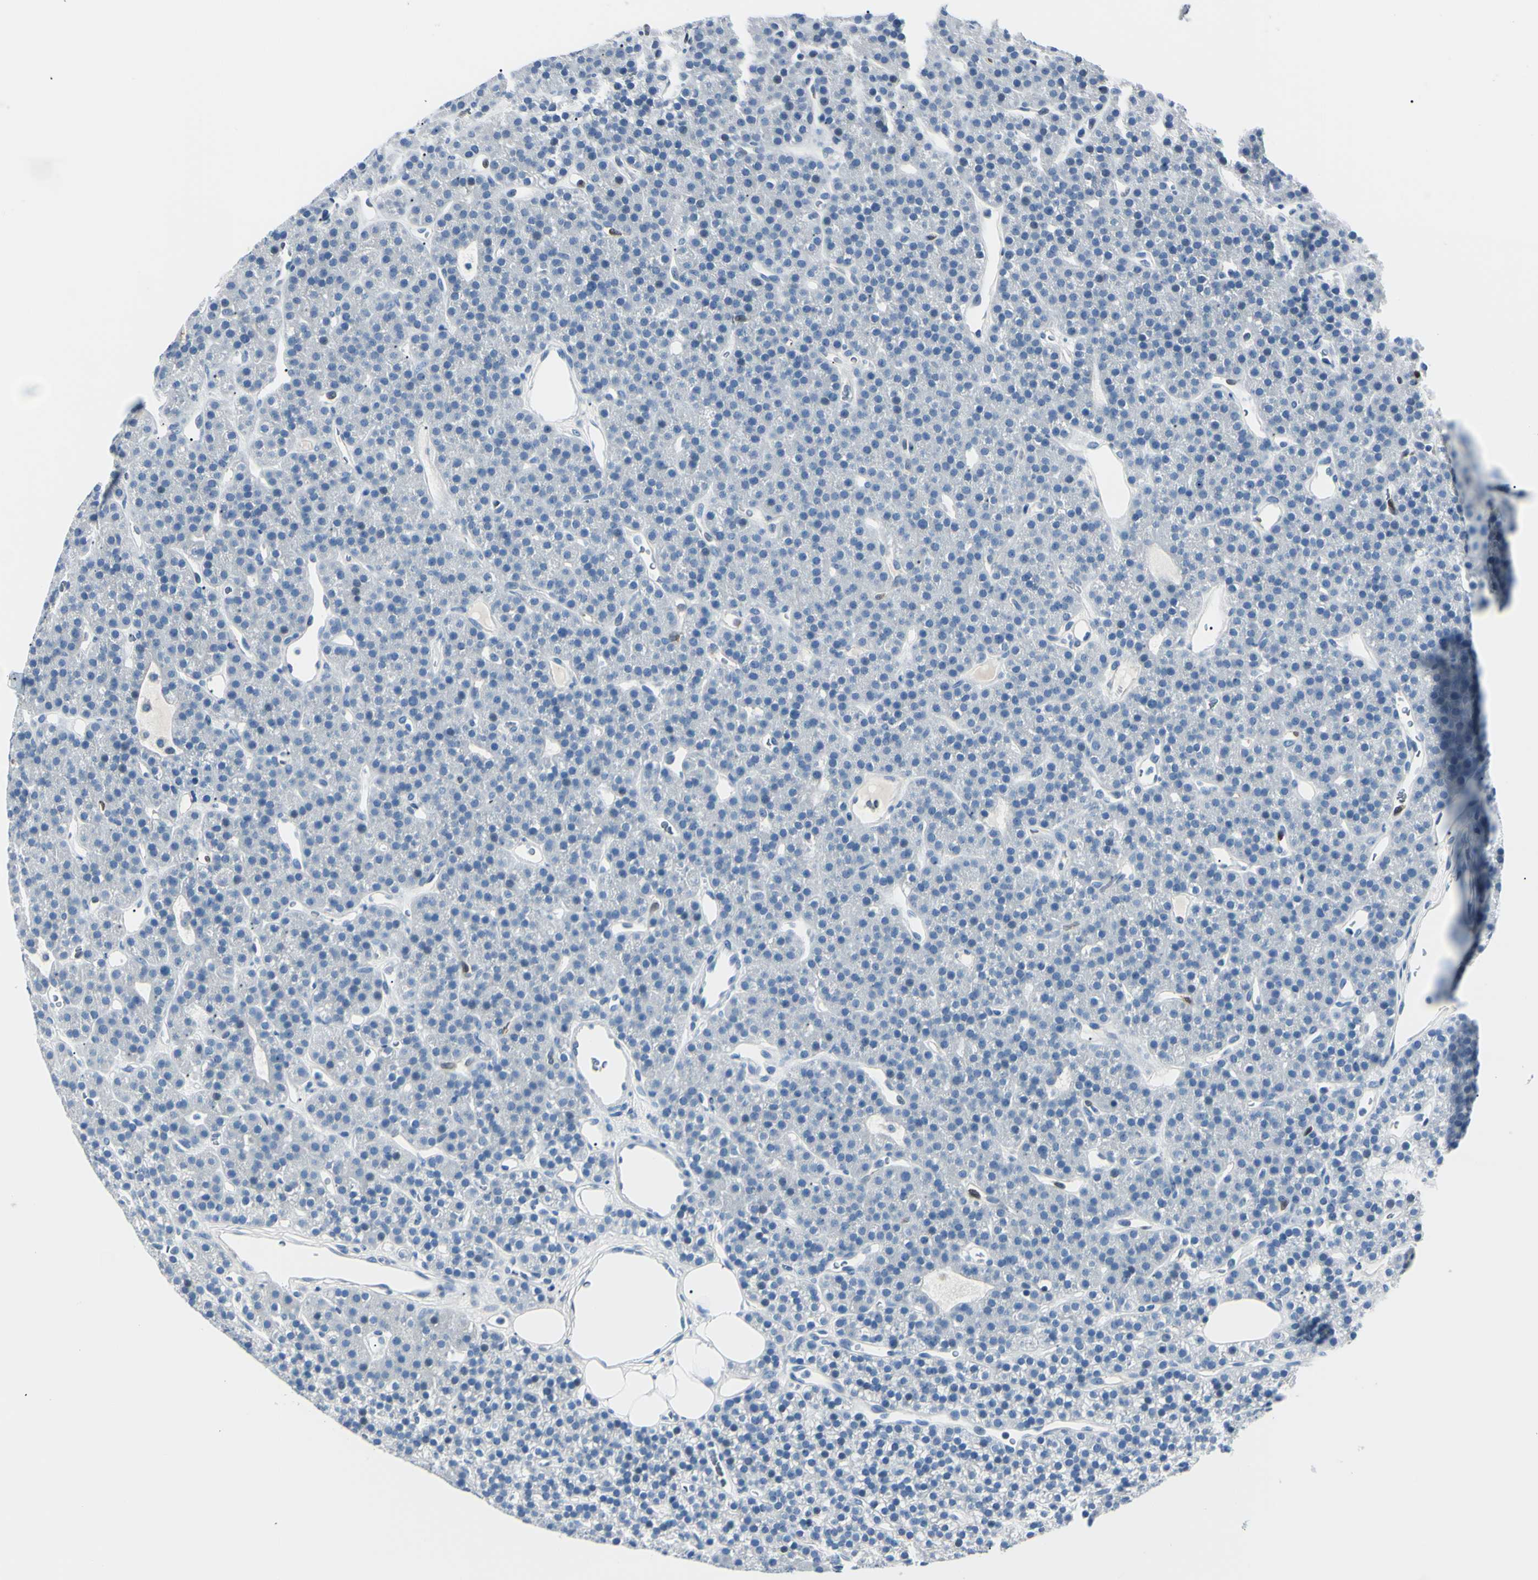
{"staining": {"intensity": "negative", "quantity": "none", "location": "none"}, "tissue": "parathyroid gland", "cell_type": "Glandular cells", "image_type": "normal", "snomed": [{"axis": "morphology", "description": "Normal tissue, NOS"}, {"axis": "morphology", "description": "Hyperplasia, NOS"}, {"axis": "topography", "description": "Parathyroid gland"}], "caption": "Immunohistochemistry (IHC) of normal human parathyroid gland displays no expression in glandular cells. (IHC, brightfield microscopy, high magnification).", "gene": "CA2", "patient": {"sex": "male", "age": 44}}